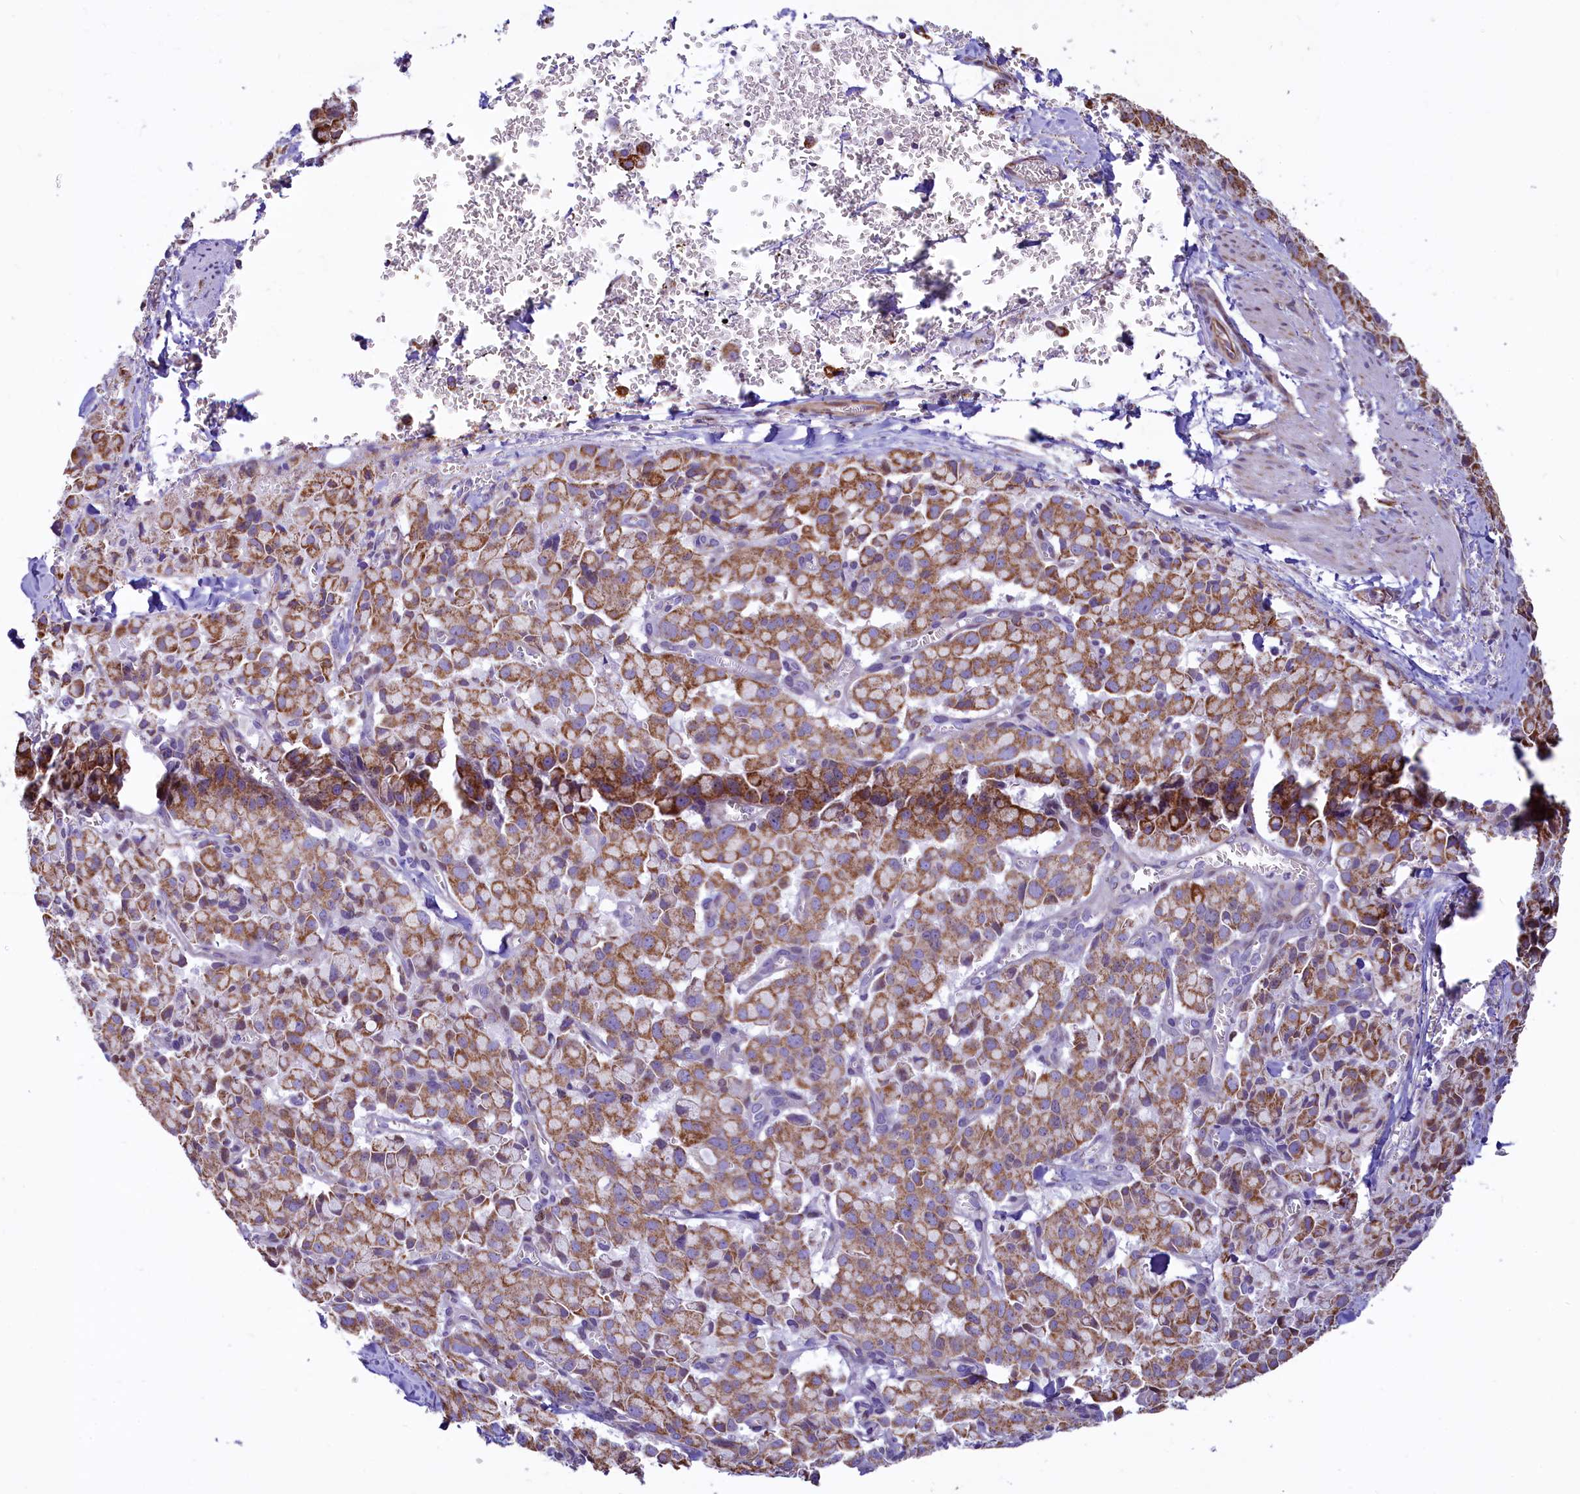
{"staining": {"intensity": "moderate", "quantity": ">75%", "location": "cytoplasmic/membranous"}, "tissue": "pancreatic cancer", "cell_type": "Tumor cells", "image_type": "cancer", "snomed": [{"axis": "morphology", "description": "Adenocarcinoma, NOS"}, {"axis": "topography", "description": "Pancreas"}], "caption": "Immunohistochemical staining of pancreatic adenocarcinoma displays moderate cytoplasmic/membranous protein positivity in about >75% of tumor cells.", "gene": "VWCE", "patient": {"sex": "male", "age": 65}}